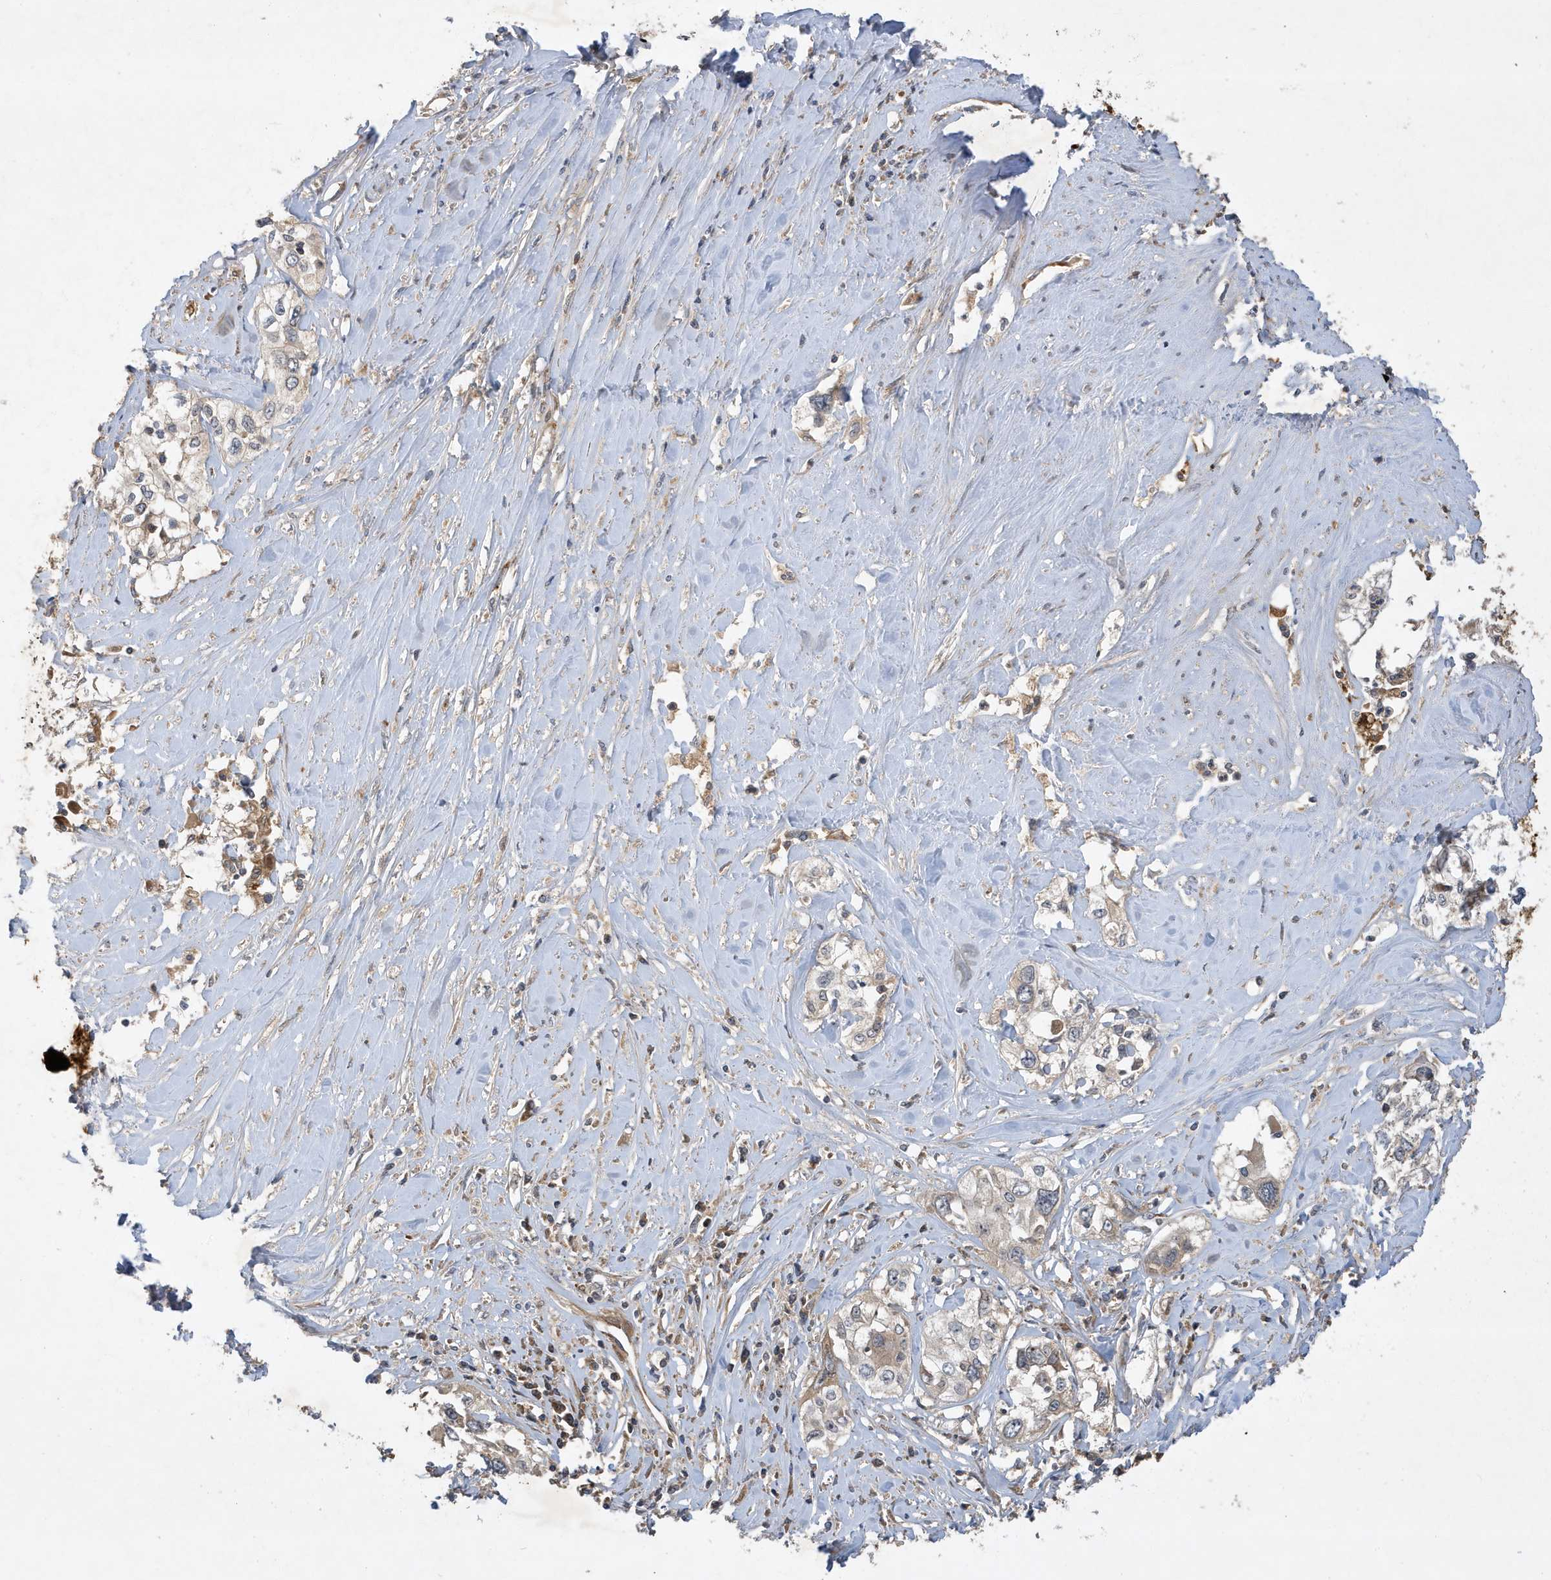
{"staining": {"intensity": "moderate", "quantity": "<25%", "location": "cytoplasmic/membranous"}, "tissue": "cervical cancer", "cell_type": "Tumor cells", "image_type": "cancer", "snomed": [{"axis": "morphology", "description": "Squamous cell carcinoma, NOS"}, {"axis": "topography", "description": "Cervix"}], "caption": "Cervical cancer stained for a protein shows moderate cytoplasmic/membranous positivity in tumor cells.", "gene": "LAPTM4A", "patient": {"sex": "female", "age": 31}}